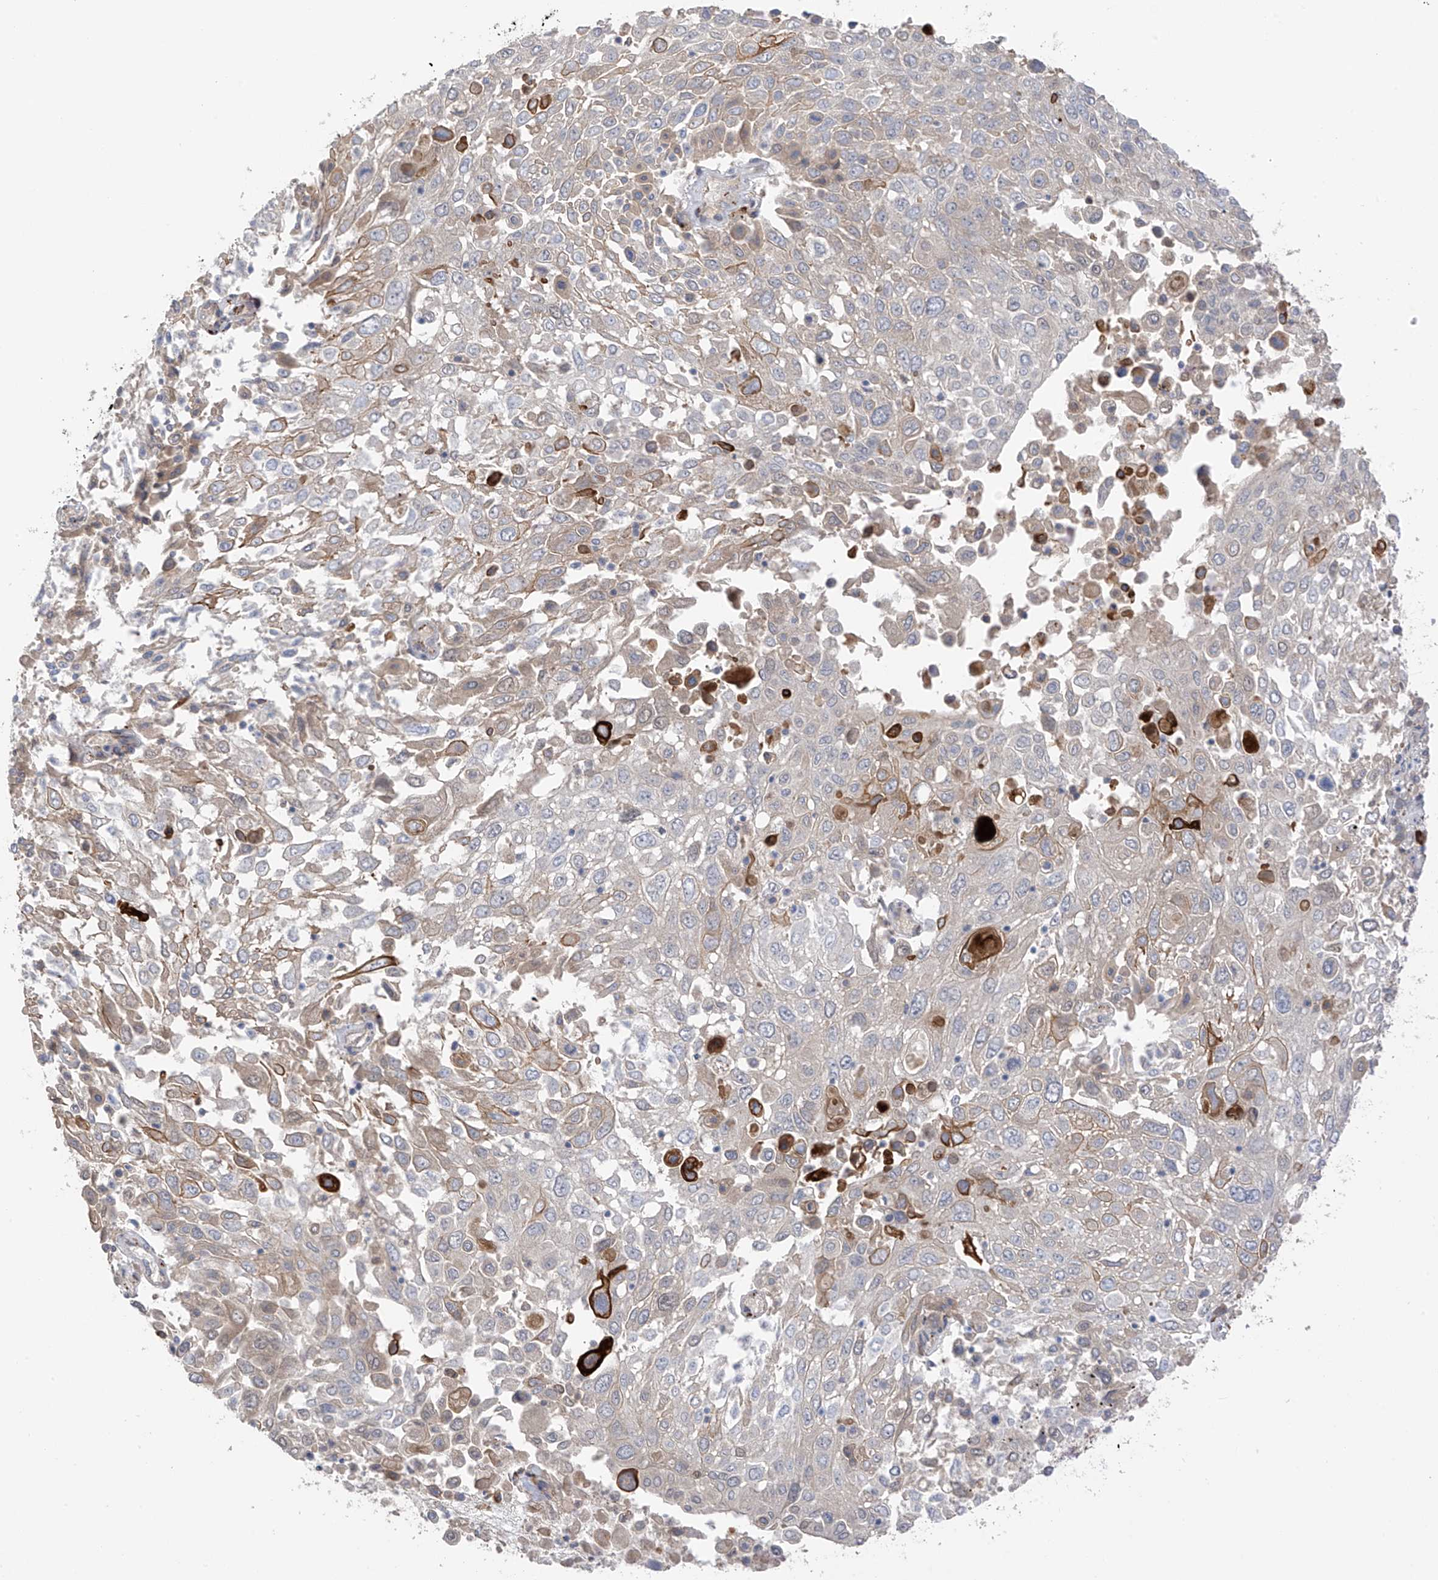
{"staining": {"intensity": "moderate", "quantity": "<25%", "location": "cytoplasmic/membranous"}, "tissue": "lung cancer", "cell_type": "Tumor cells", "image_type": "cancer", "snomed": [{"axis": "morphology", "description": "Squamous cell carcinoma, NOS"}, {"axis": "topography", "description": "Lung"}], "caption": "Human lung cancer stained with a protein marker exhibits moderate staining in tumor cells.", "gene": "NALCN", "patient": {"sex": "male", "age": 65}}